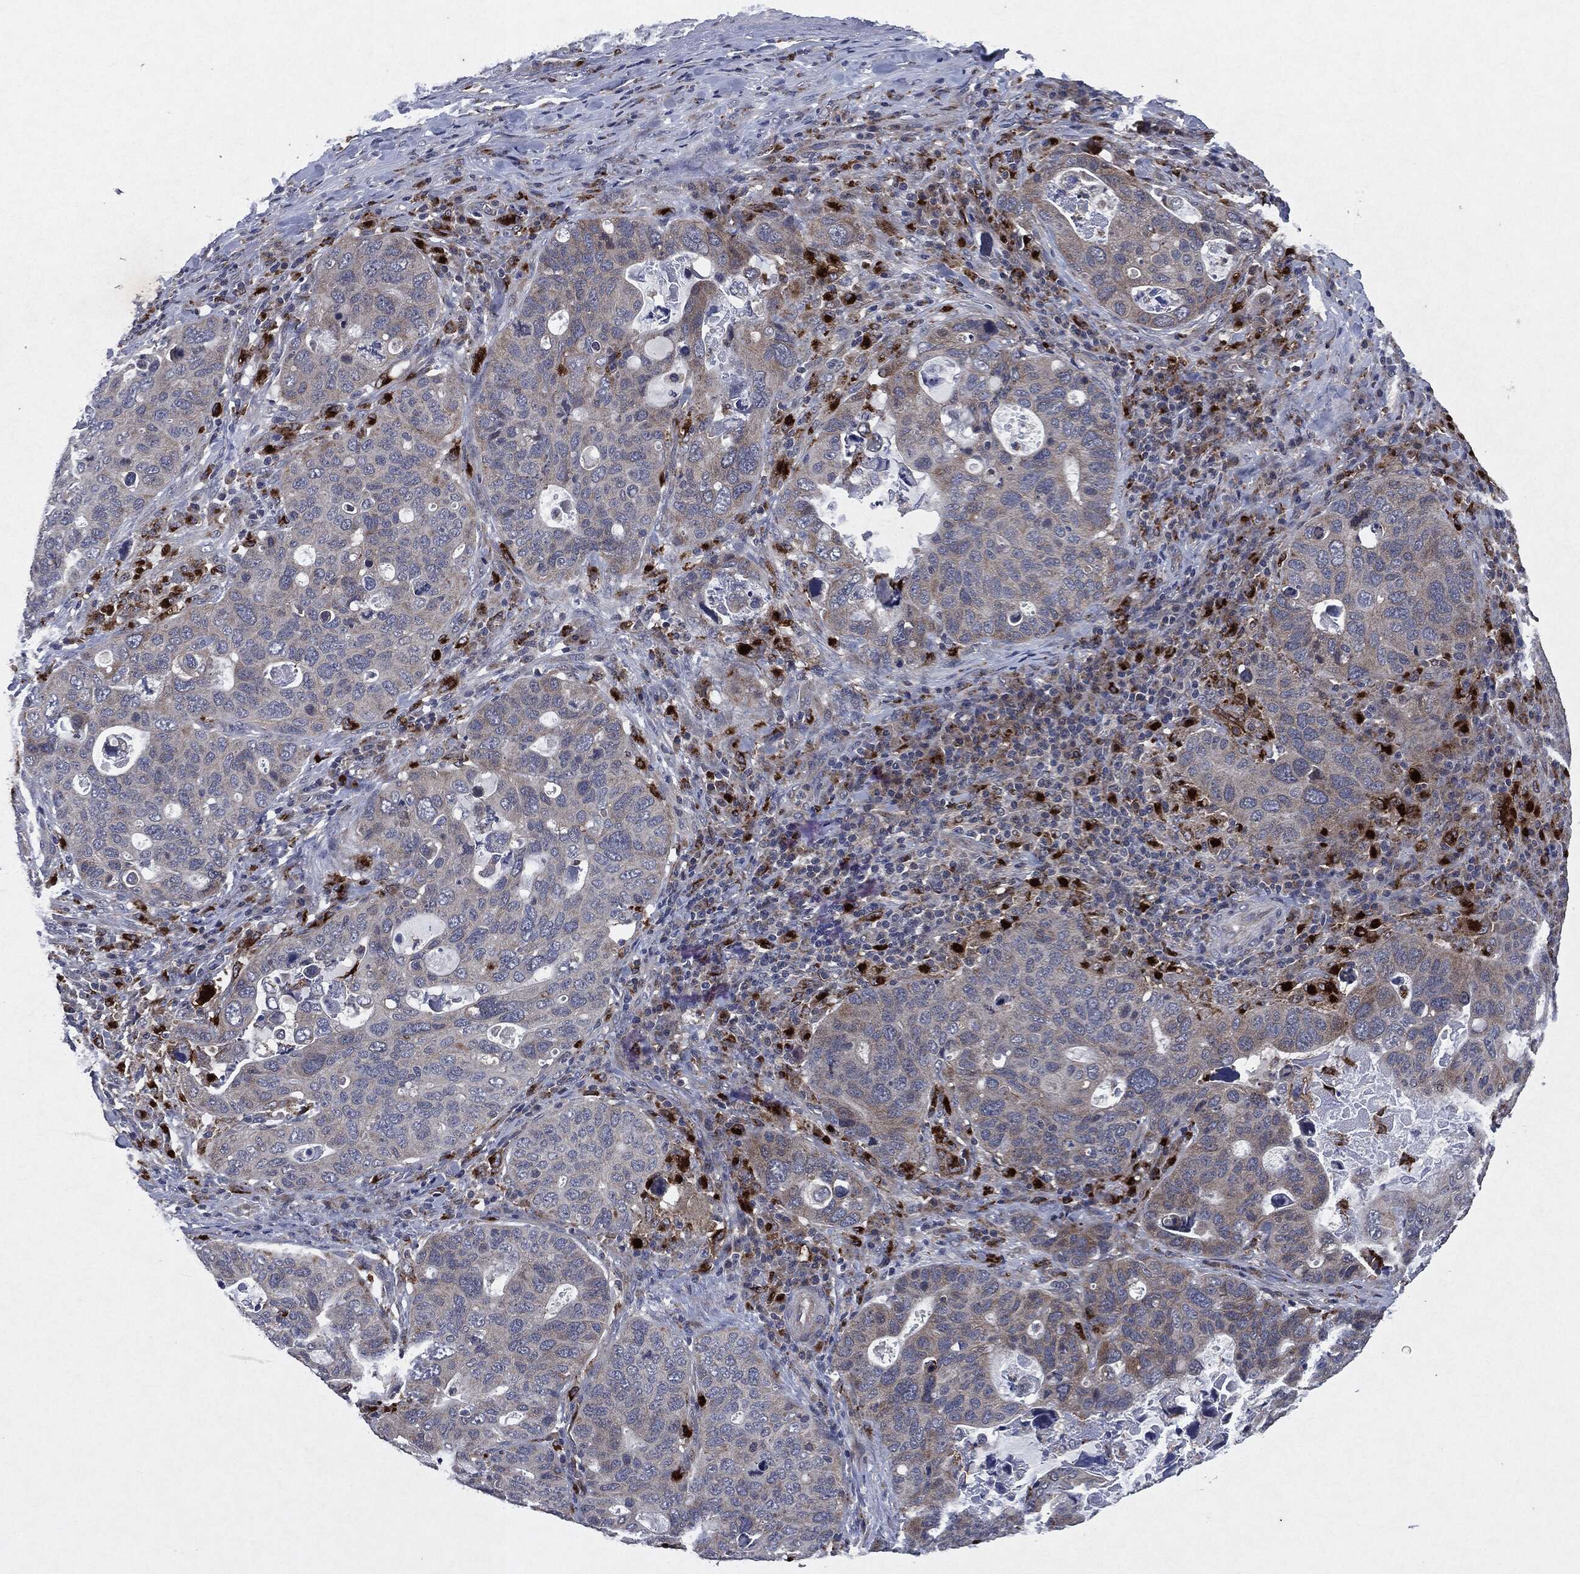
{"staining": {"intensity": "weak", "quantity": "<25%", "location": "cytoplasmic/membranous"}, "tissue": "stomach cancer", "cell_type": "Tumor cells", "image_type": "cancer", "snomed": [{"axis": "morphology", "description": "Adenocarcinoma, NOS"}, {"axis": "topography", "description": "Stomach"}], "caption": "The photomicrograph displays no significant expression in tumor cells of stomach cancer (adenocarcinoma).", "gene": "SLC31A2", "patient": {"sex": "male", "age": 54}}